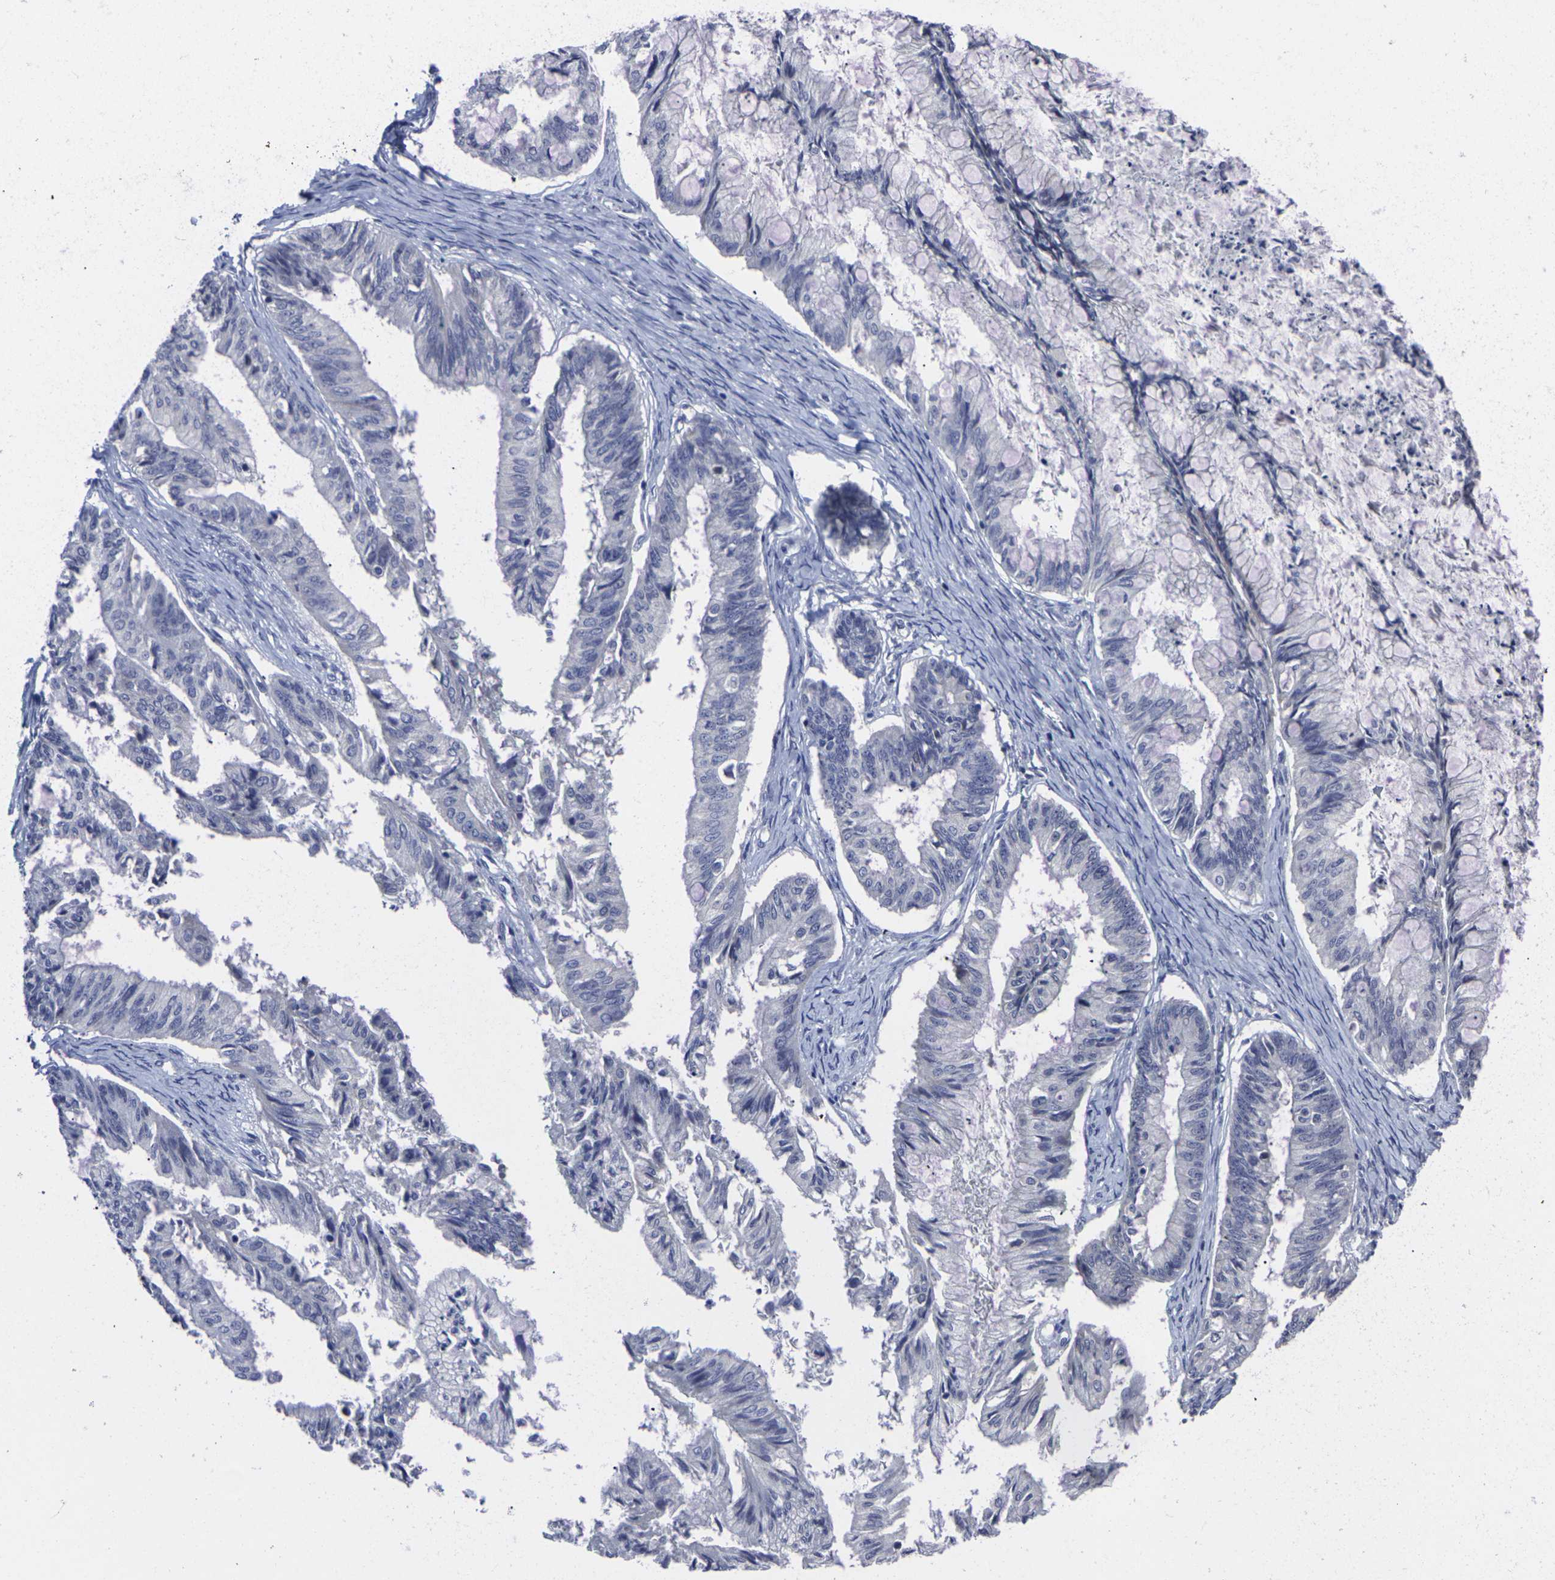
{"staining": {"intensity": "negative", "quantity": "none", "location": "none"}, "tissue": "ovarian cancer", "cell_type": "Tumor cells", "image_type": "cancer", "snomed": [{"axis": "morphology", "description": "Cystadenocarcinoma, mucinous, NOS"}, {"axis": "topography", "description": "Ovary"}], "caption": "Tumor cells are negative for protein expression in human ovarian cancer.", "gene": "MSANTD4", "patient": {"sex": "female", "age": 57}}